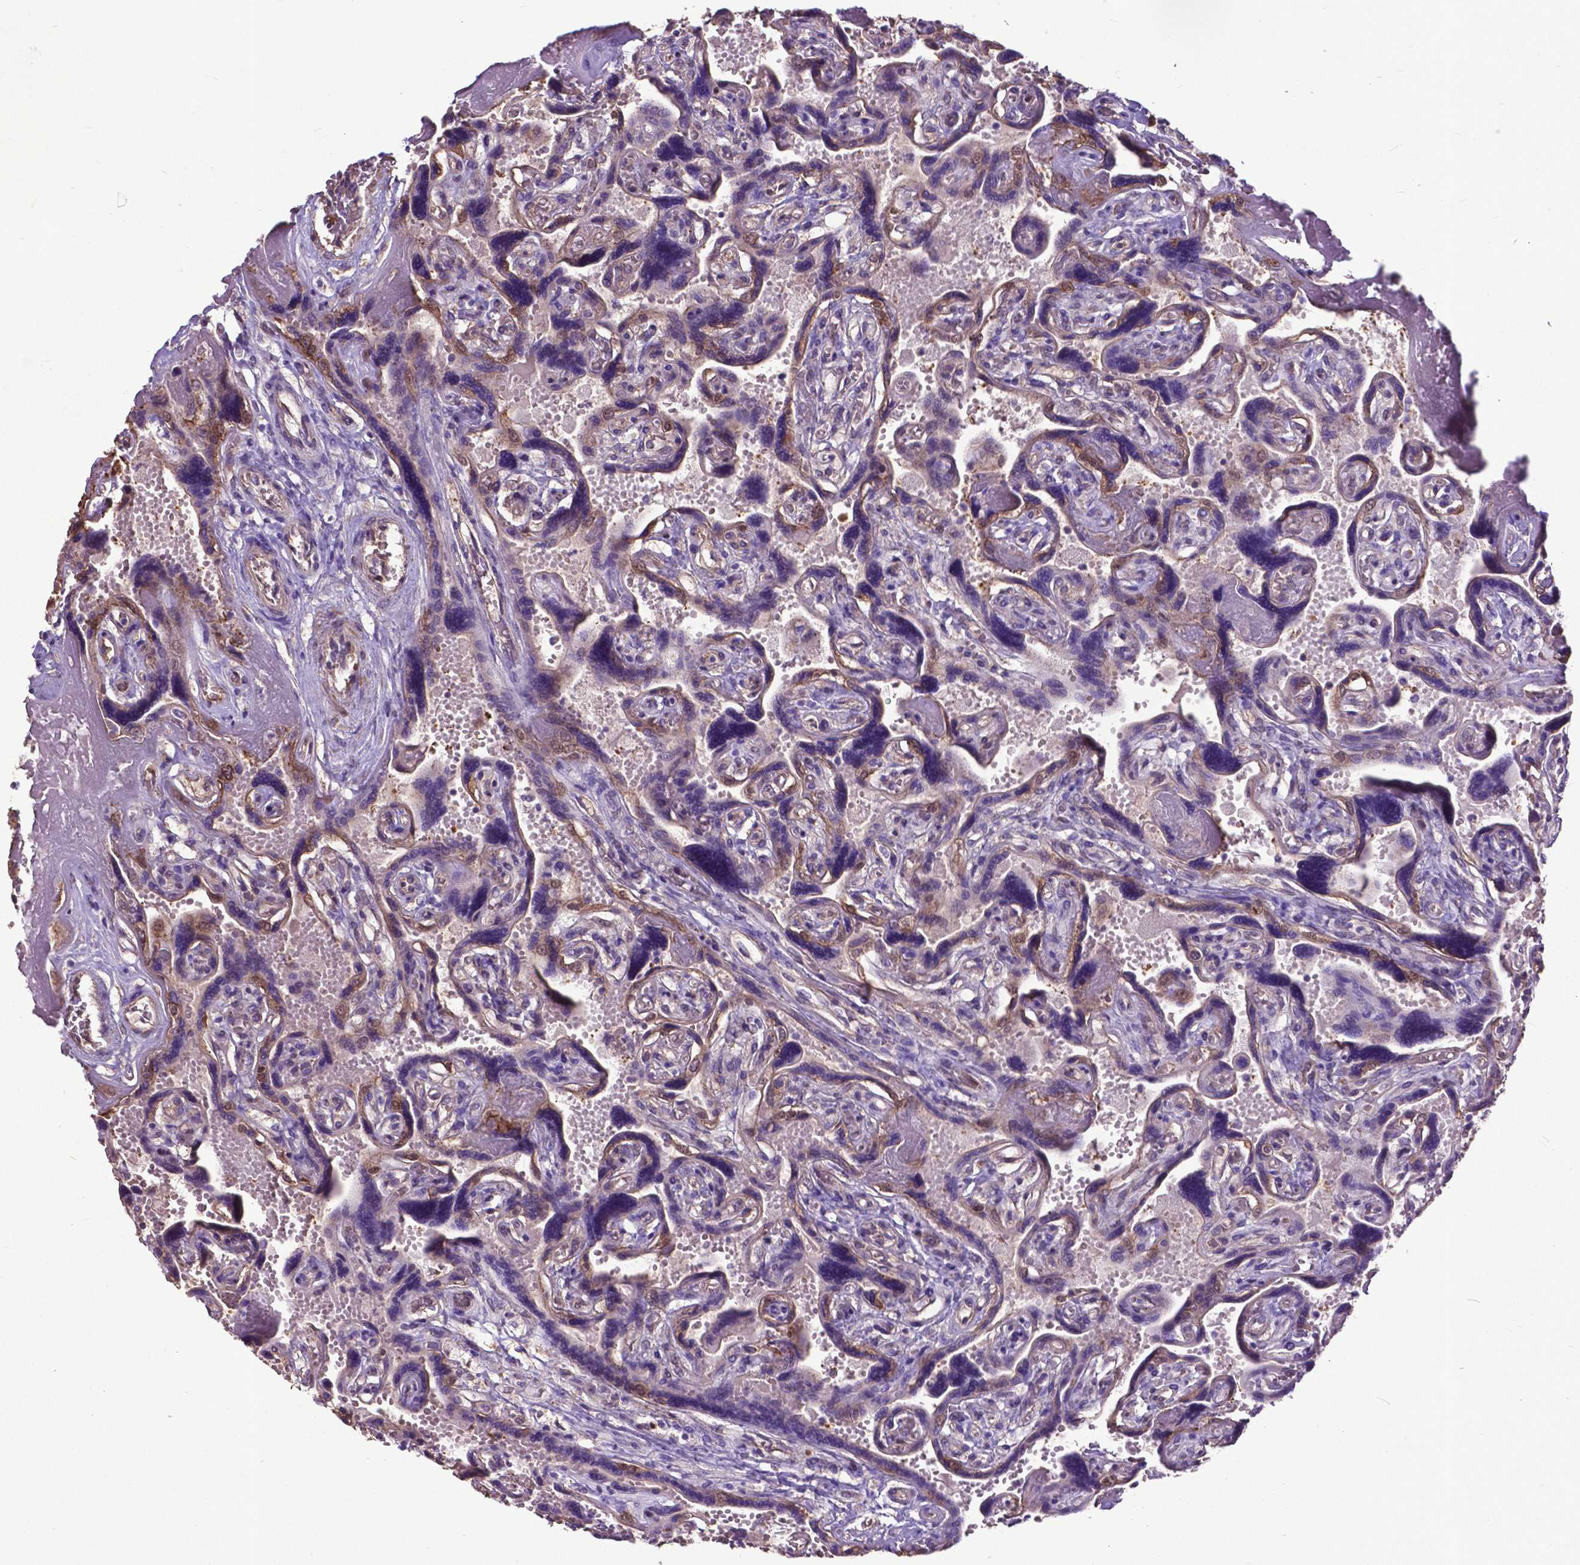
{"staining": {"intensity": "moderate", "quantity": ">75%", "location": "cytoplasmic/membranous,nuclear"}, "tissue": "placenta", "cell_type": "Decidual cells", "image_type": "normal", "snomed": [{"axis": "morphology", "description": "Normal tissue, NOS"}, {"axis": "topography", "description": "Placenta"}], "caption": "Protein positivity by immunohistochemistry (IHC) displays moderate cytoplasmic/membranous,nuclear expression in approximately >75% of decidual cells in benign placenta.", "gene": "PDLIM1", "patient": {"sex": "female", "age": 32}}